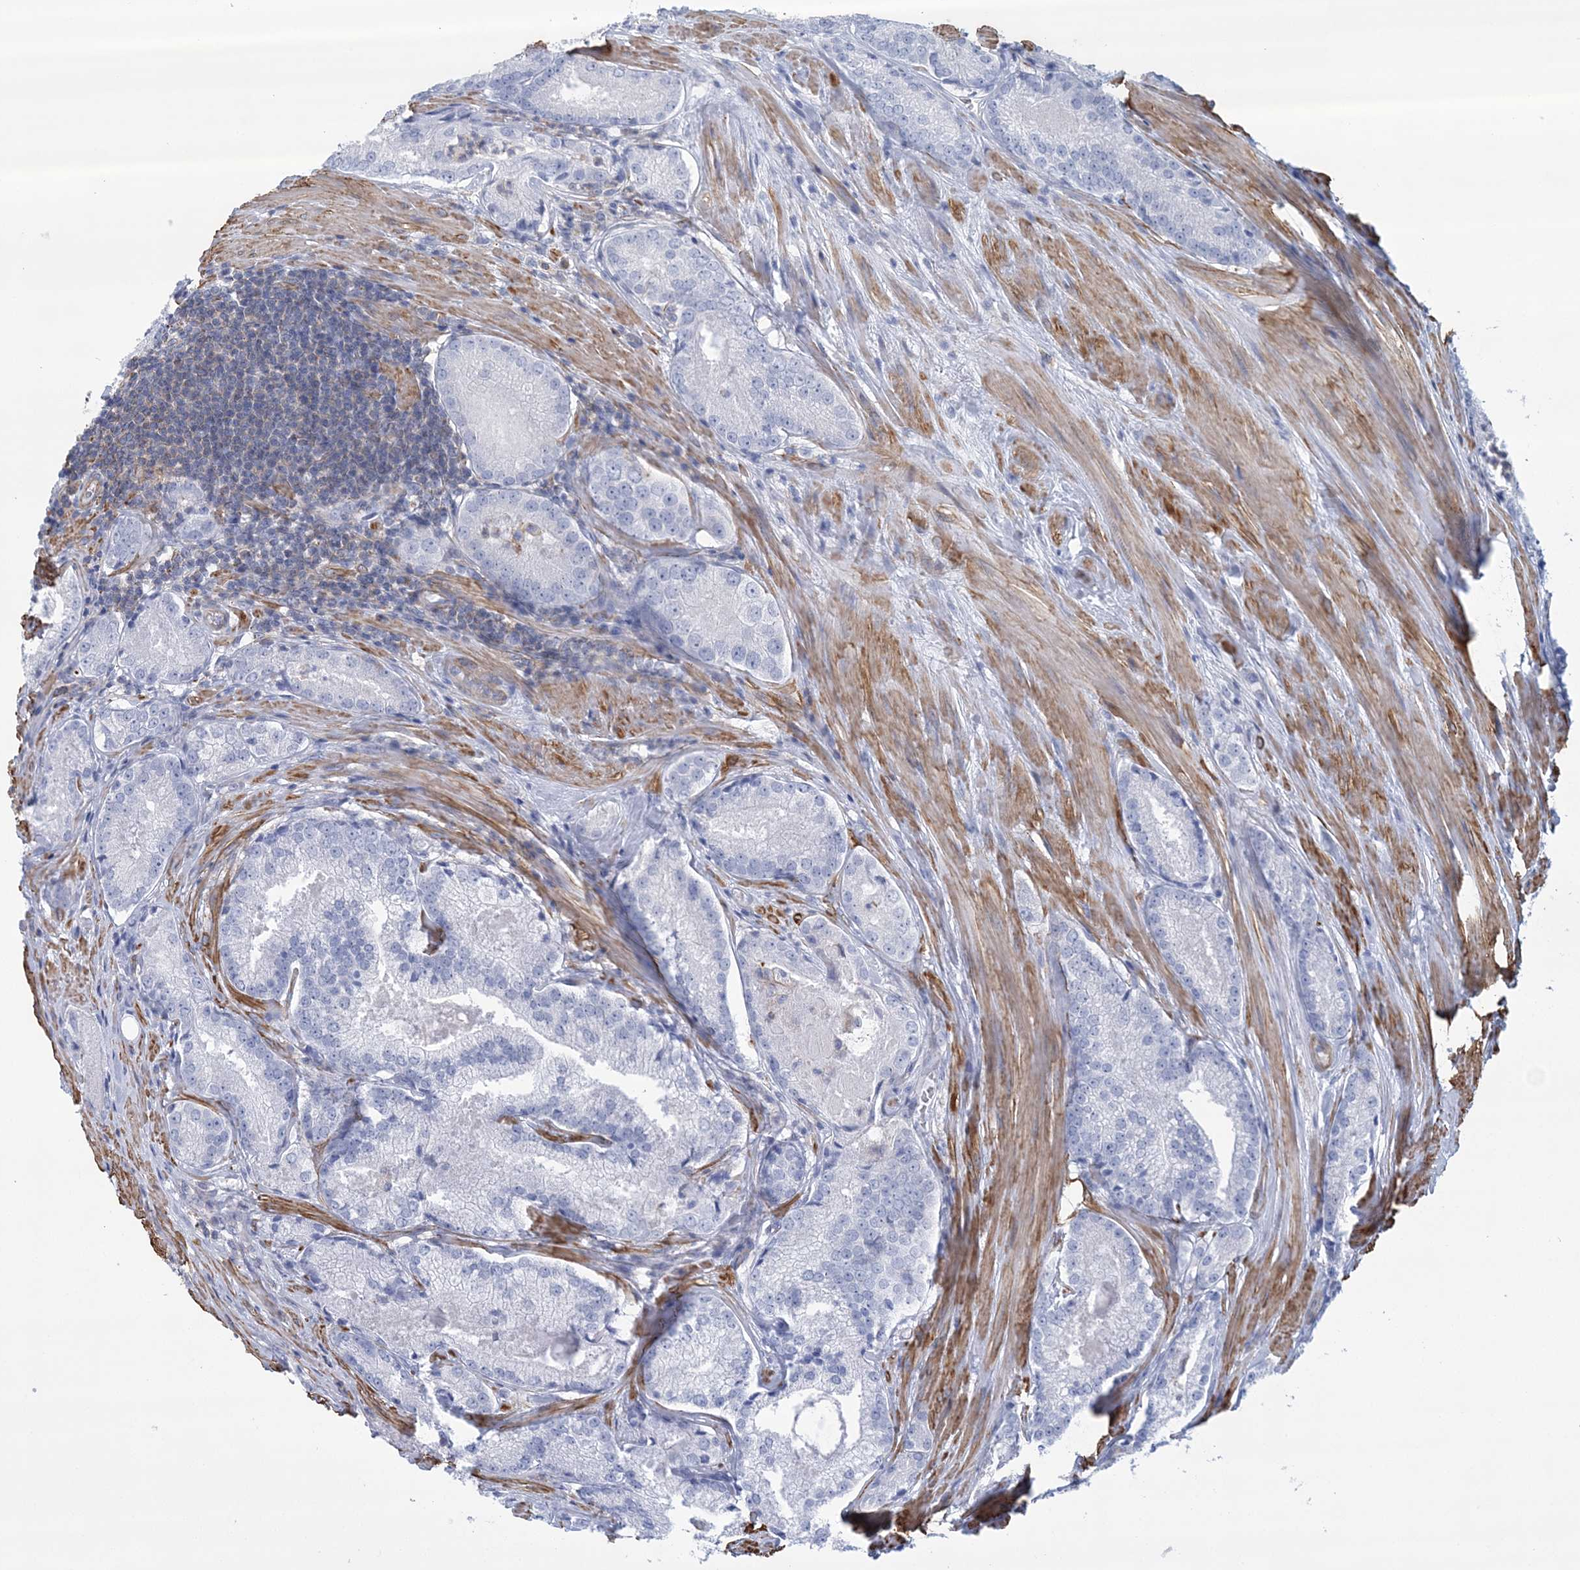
{"staining": {"intensity": "negative", "quantity": "none", "location": "none"}, "tissue": "prostate cancer", "cell_type": "Tumor cells", "image_type": "cancer", "snomed": [{"axis": "morphology", "description": "Adenocarcinoma, Low grade"}, {"axis": "topography", "description": "Prostate"}], "caption": "The immunohistochemistry (IHC) micrograph has no significant positivity in tumor cells of prostate cancer (adenocarcinoma (low-grade)) tissue.", "gene": "C11orf21", "patient": {"sex": "male", "age": 54}}